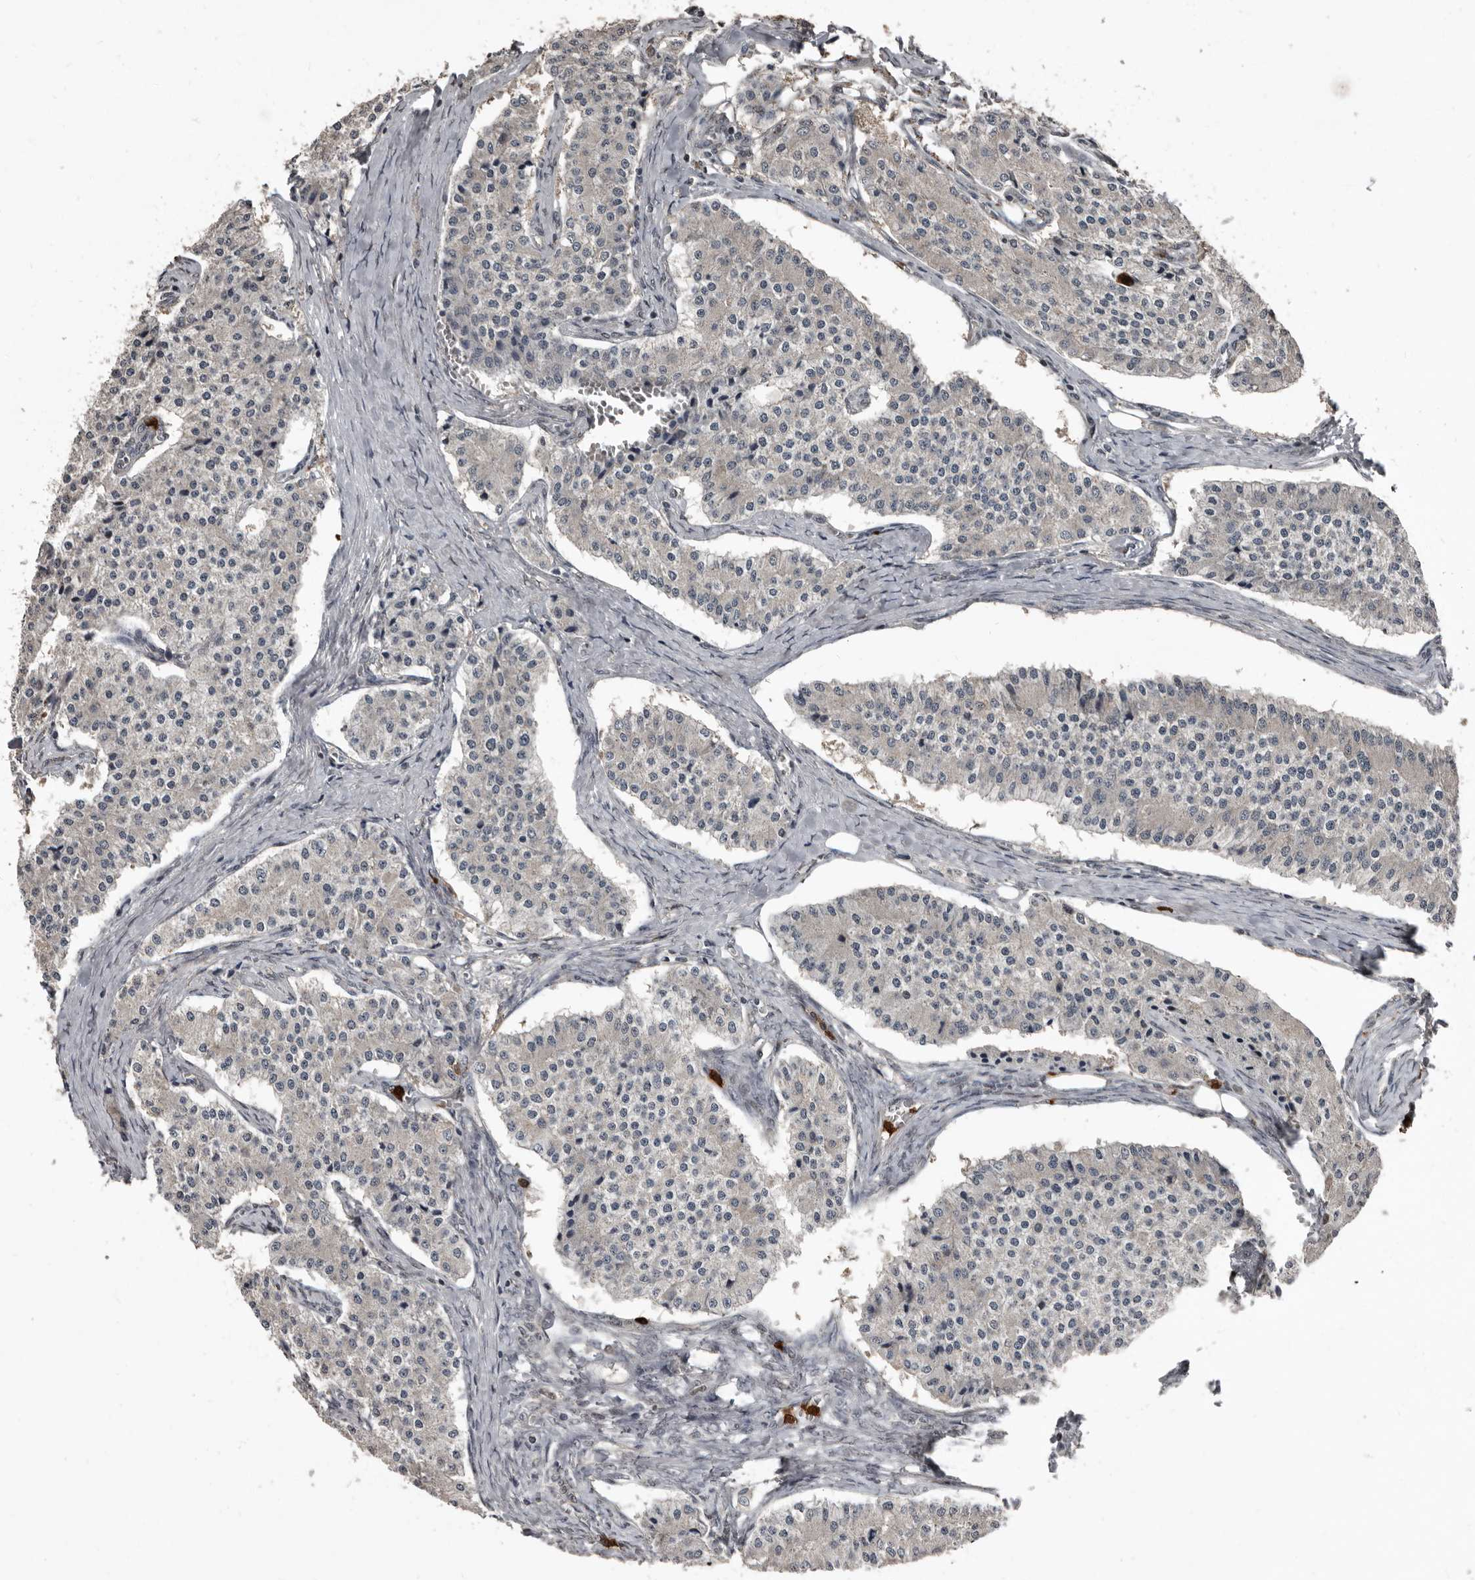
{"staining": {"intensity": "negative", "quantity": "none", "location": "none"}, "tissue": "carcinoid", "cell_type": "Tumor cells", "image_type": "cancer", "snomed": [{"axis": "morphology", "description": "Carcinoid, malignant, NOS"}, {"axis": "topography", "description": "Colon"}], "caption": "Immunohistochemistry histopathology image of neoplastic tissue: carcinoid (malignant) stained with DAB displays no significant protein positivity in tumor cells.", "gene": "FSBP", "patient": {"sex": "female", "age": 52}}